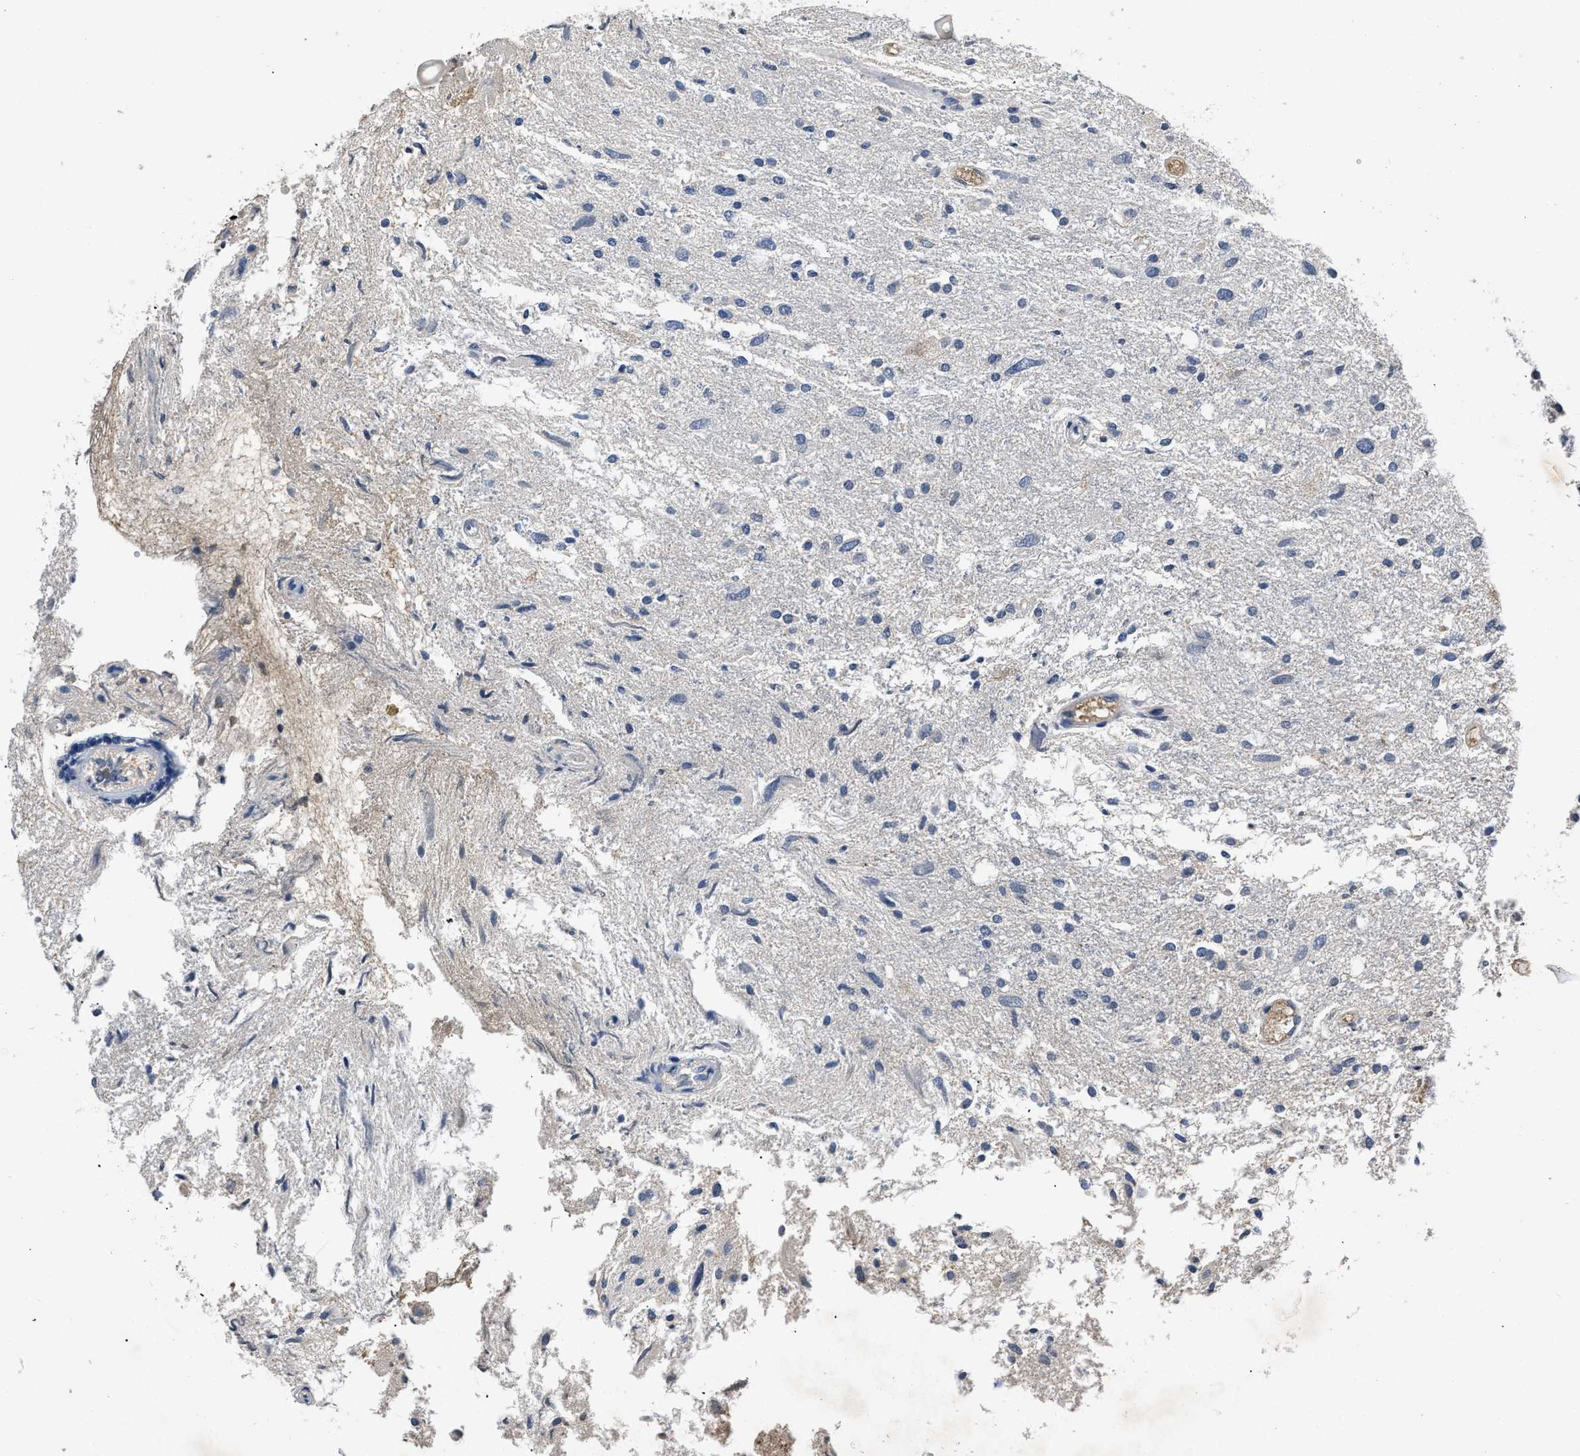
{"staining": {"intensity": "negative", "quantity": "none", "location": "none"}, "tissue": "glioma", "cell_type": "Tumor cells", "image_type": "cancer", "snomed": [{"axis": "morphology", "description": "Glioma, malignant, High grade"}, {"axis": "topography", "description": "Brain"}], "caption": "High magnification brightfield microscopy of high-grade glioma (malignant) stained with DAB (3,3'-diaminobenzidine) (brown) and counterstained with hematoxylin (blue): tumor cells show no significant positivity.", "gene": "VPS4A", "patient": {"sex": "female", "age": 59}}